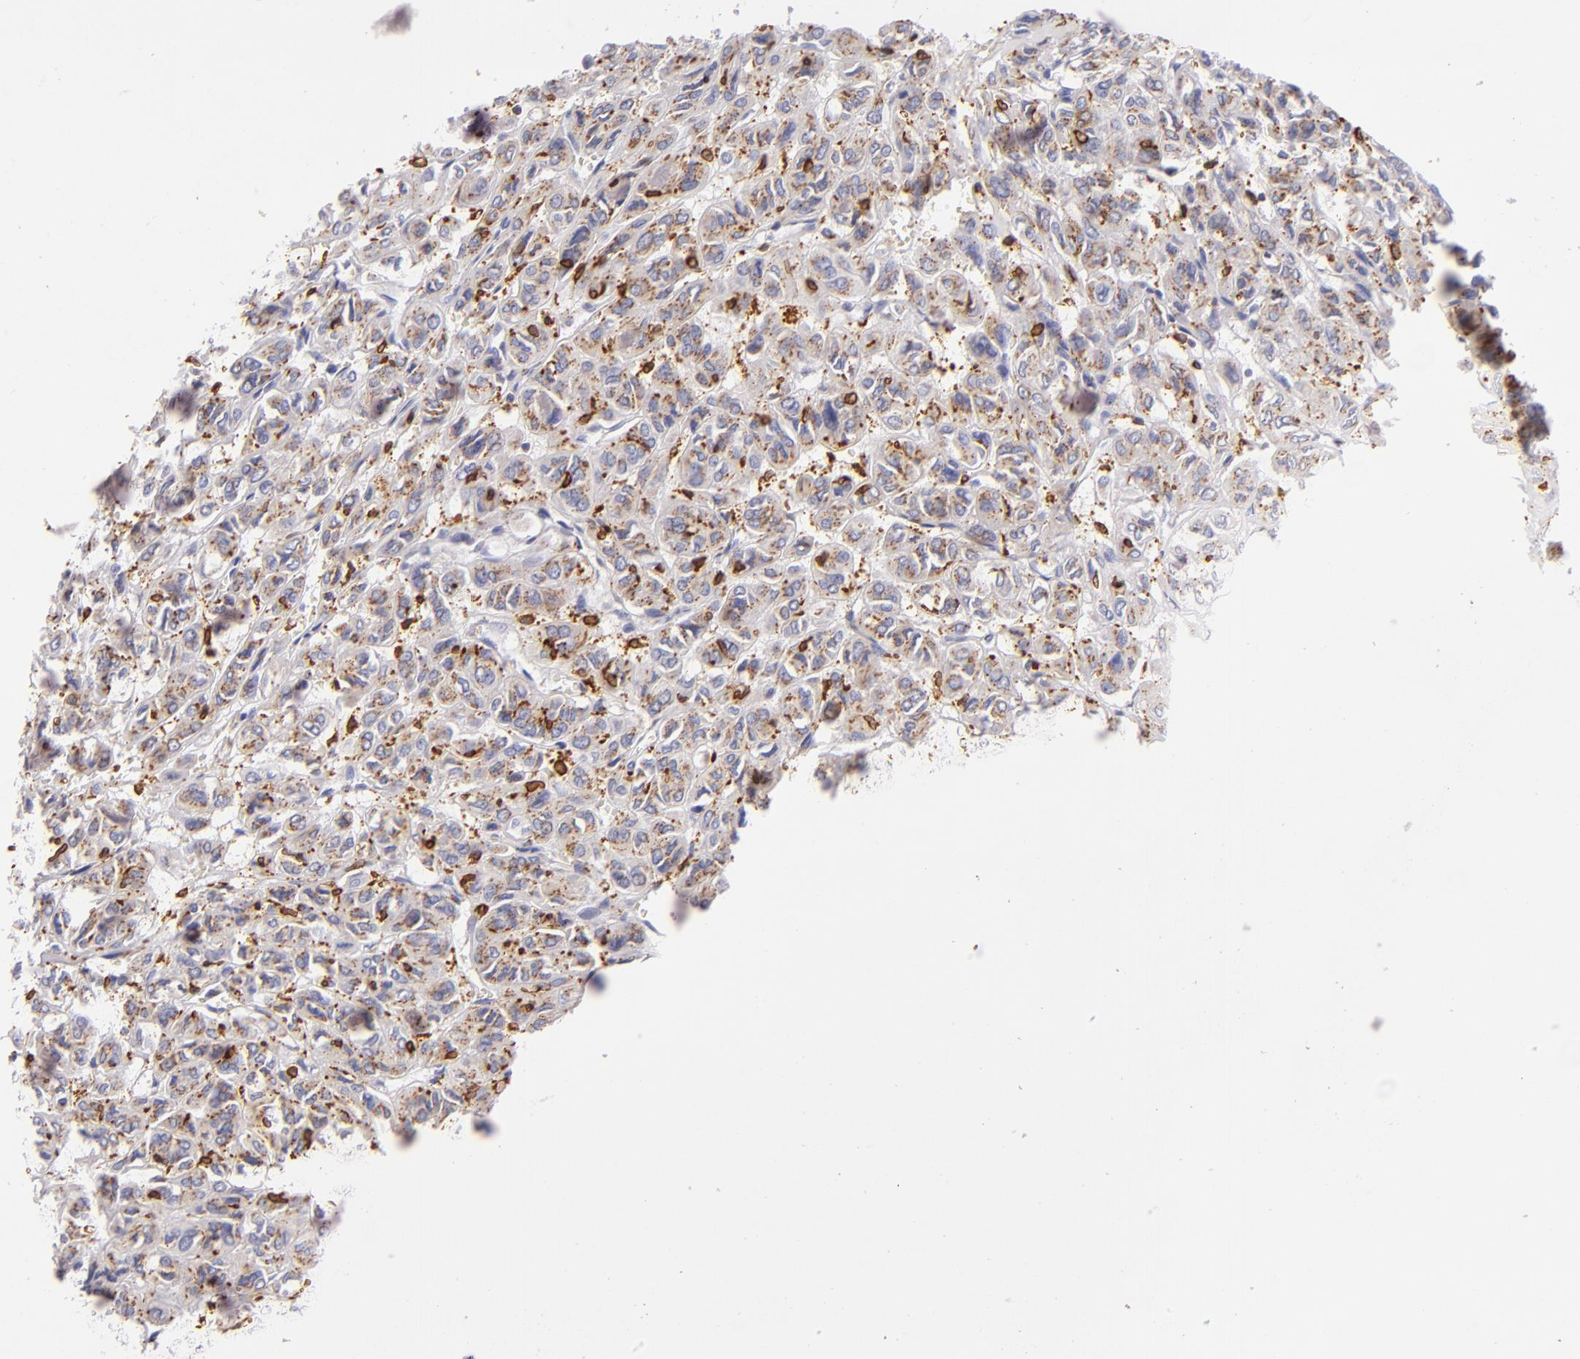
{"staining": {"intensity": "moderate", "quantity": "25%-75%", "location": "cytoplasmic/membranous"}, "tissue": "thyroid cancer", "cell_type": "Tumor cells", "image_type": "cancer", "snomed": [{"axis": "morphology", "description": "Follicular adenoma carcinoma, NOS"}, {"axis": "topography", "description": "Thyroid gland"}], "caption": "A high-resolution histopathology image shows IHC staining of thyroid cancer (follicular adenoma carcinoma), which exhibits moderate cytoplasmic/membranous positivity in approximately 25%-75% of tumor cells.", "gene": "CD74", "patient": {"sex": "female", "age": 71}}